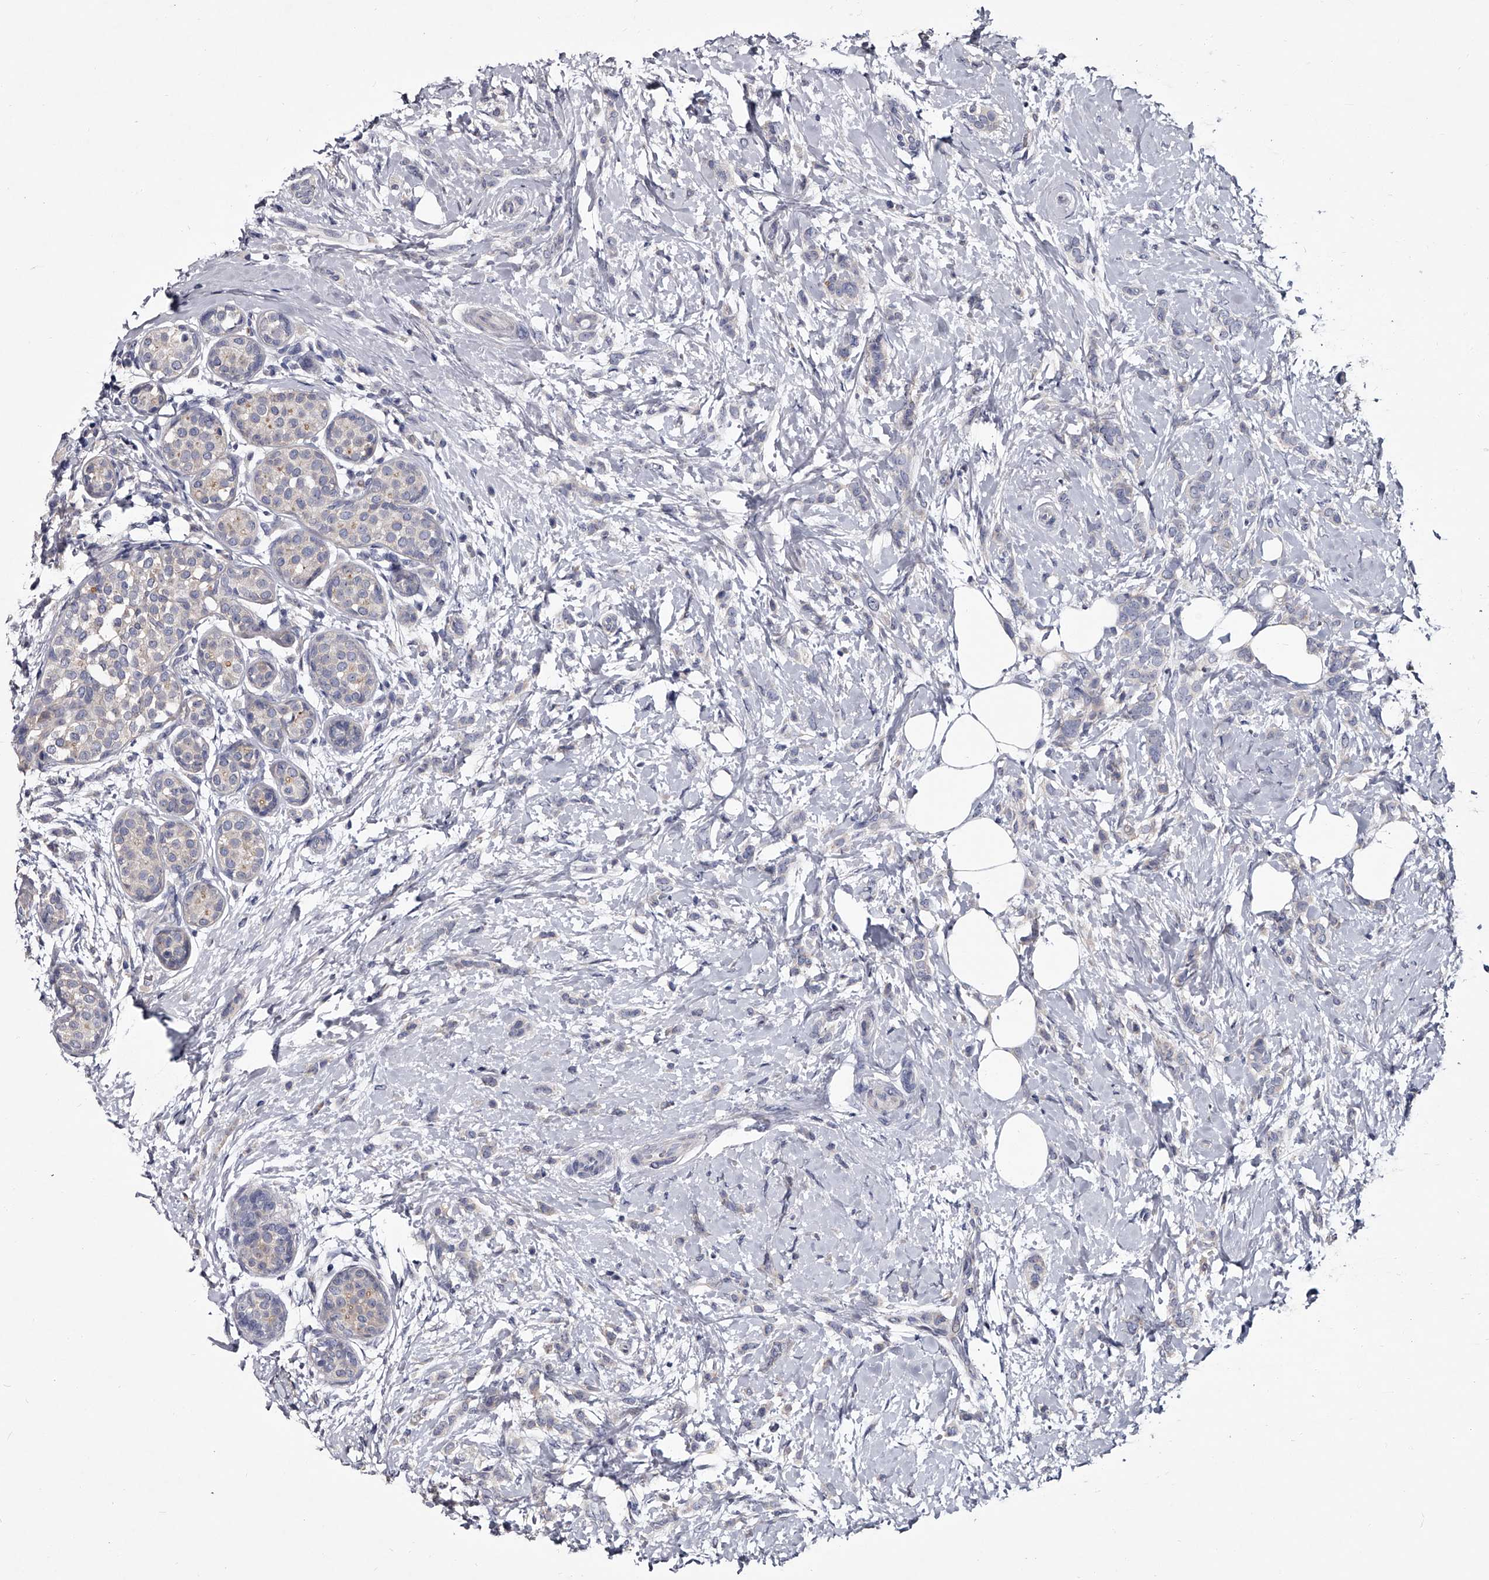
{"staining": {"intensity": "weak", "quantity": "<25%", "location": "cytoplasmic/membranous"}, "tissue": "breast cancer", "cell_type": "Tumor cells", "image_type": "cancer", "snomed": [{"axis": "morphology", "description": "Lobular carcinoma, in situ"}, {"axis": "morphology", "description": "Lobular carcinoma"}, {"axis": "topography", "description": "Breast"}], "caption": "The photomicrograph demonstrates no significant positivity in tumor cells of breast cancer.", "gene": "GAPVD1", "patient": {"sex": "female", "age": 41}}